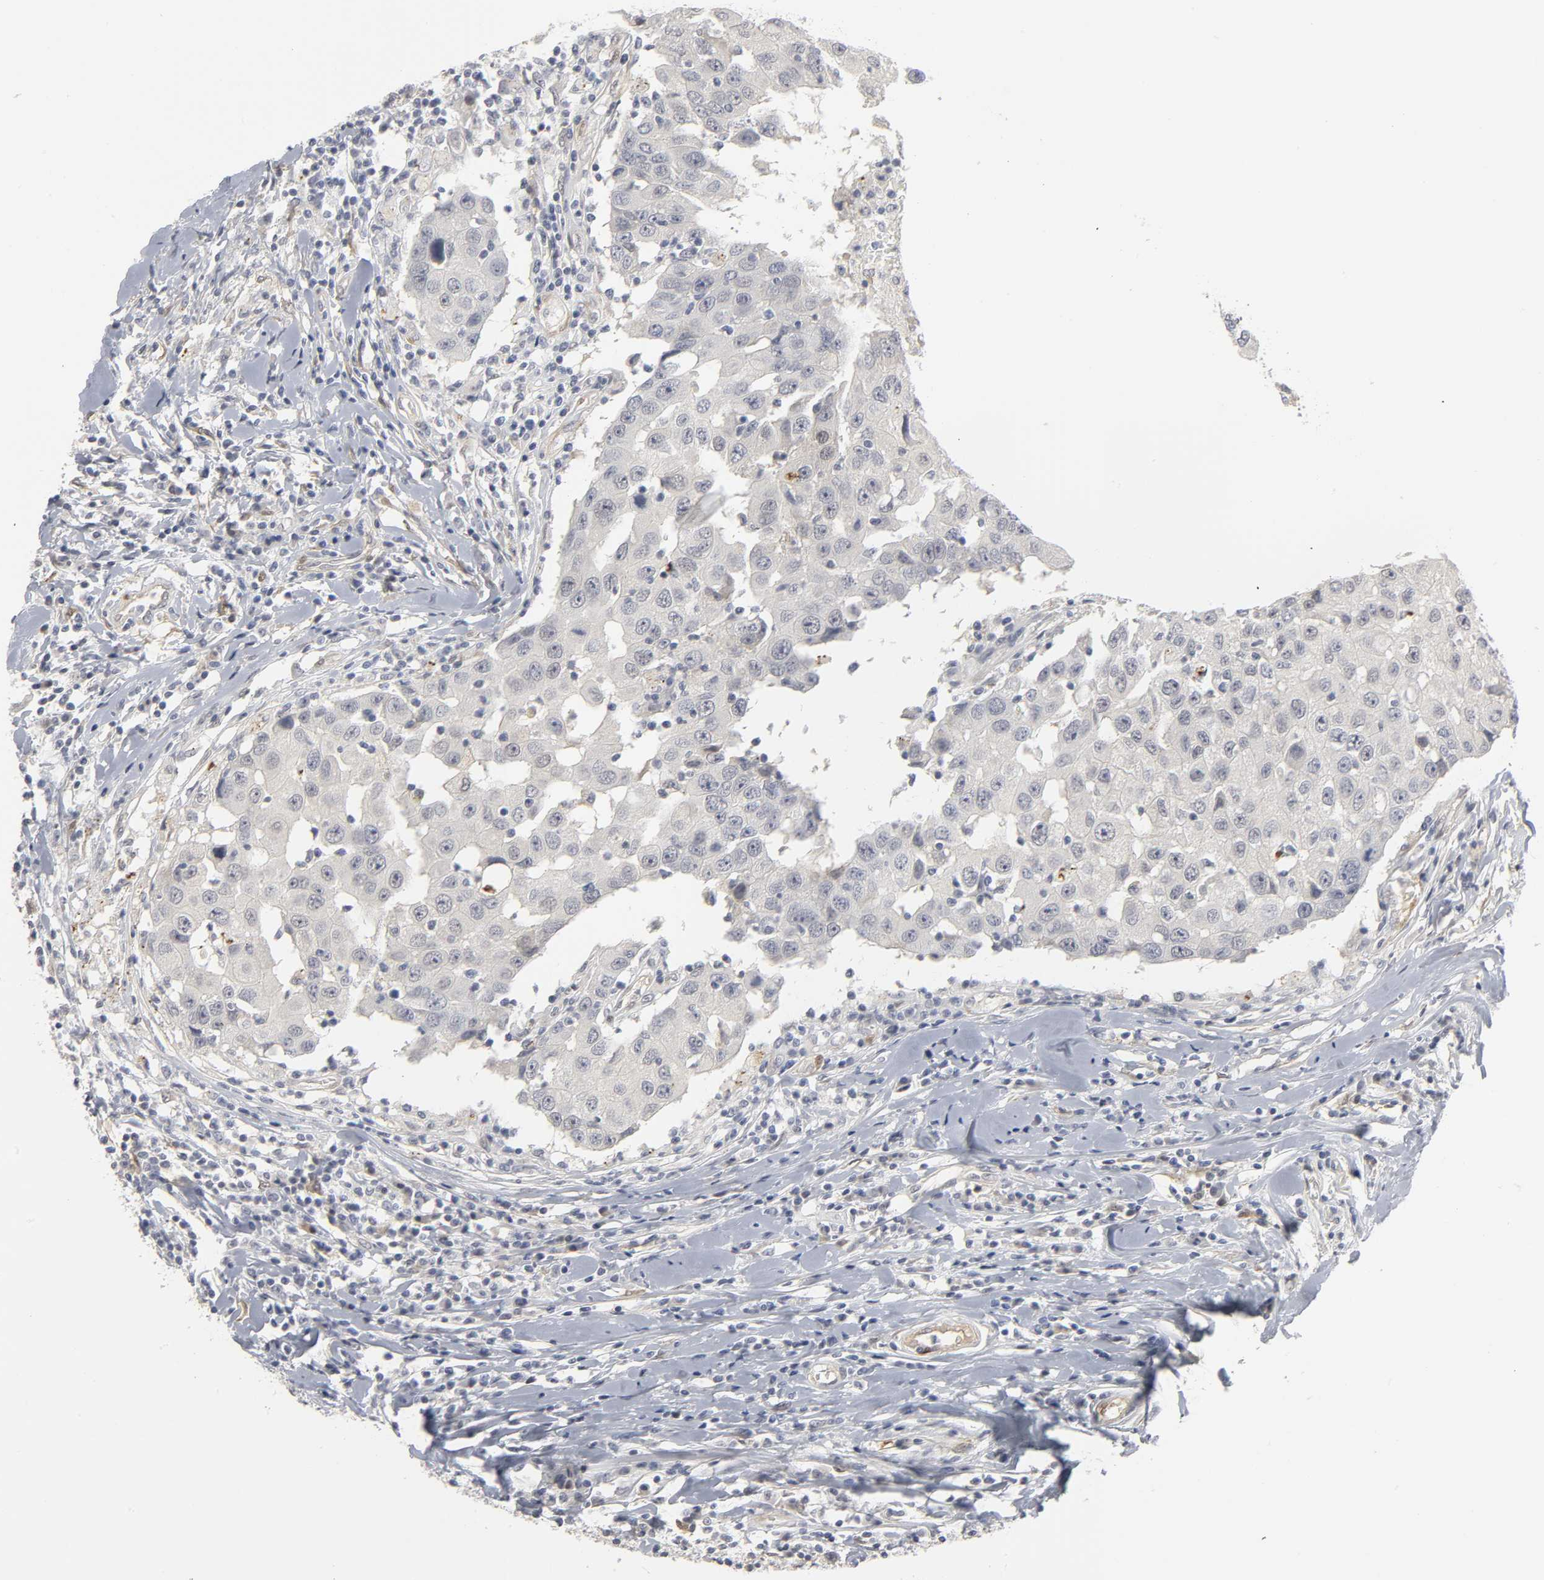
{"staining": {"intensity": "negative", "quantity": "none", "location": "none"}, "tissue": "breast cancer", "cell_type": "Tumor cells", "image_type": "cancer", "snomed": [{"axis": "morphology", "description": "Duct carcinoma"}, {"axis": "topography", "description": "Breast"}], "caption": "An immunohistochemistry image of breast intraductal carcinoma is shown. There is no staining in tumor cells of breast intraductal carcinoma.", "gene": "PDLIM3", "patient": {"sex": "female", "age": 27}}